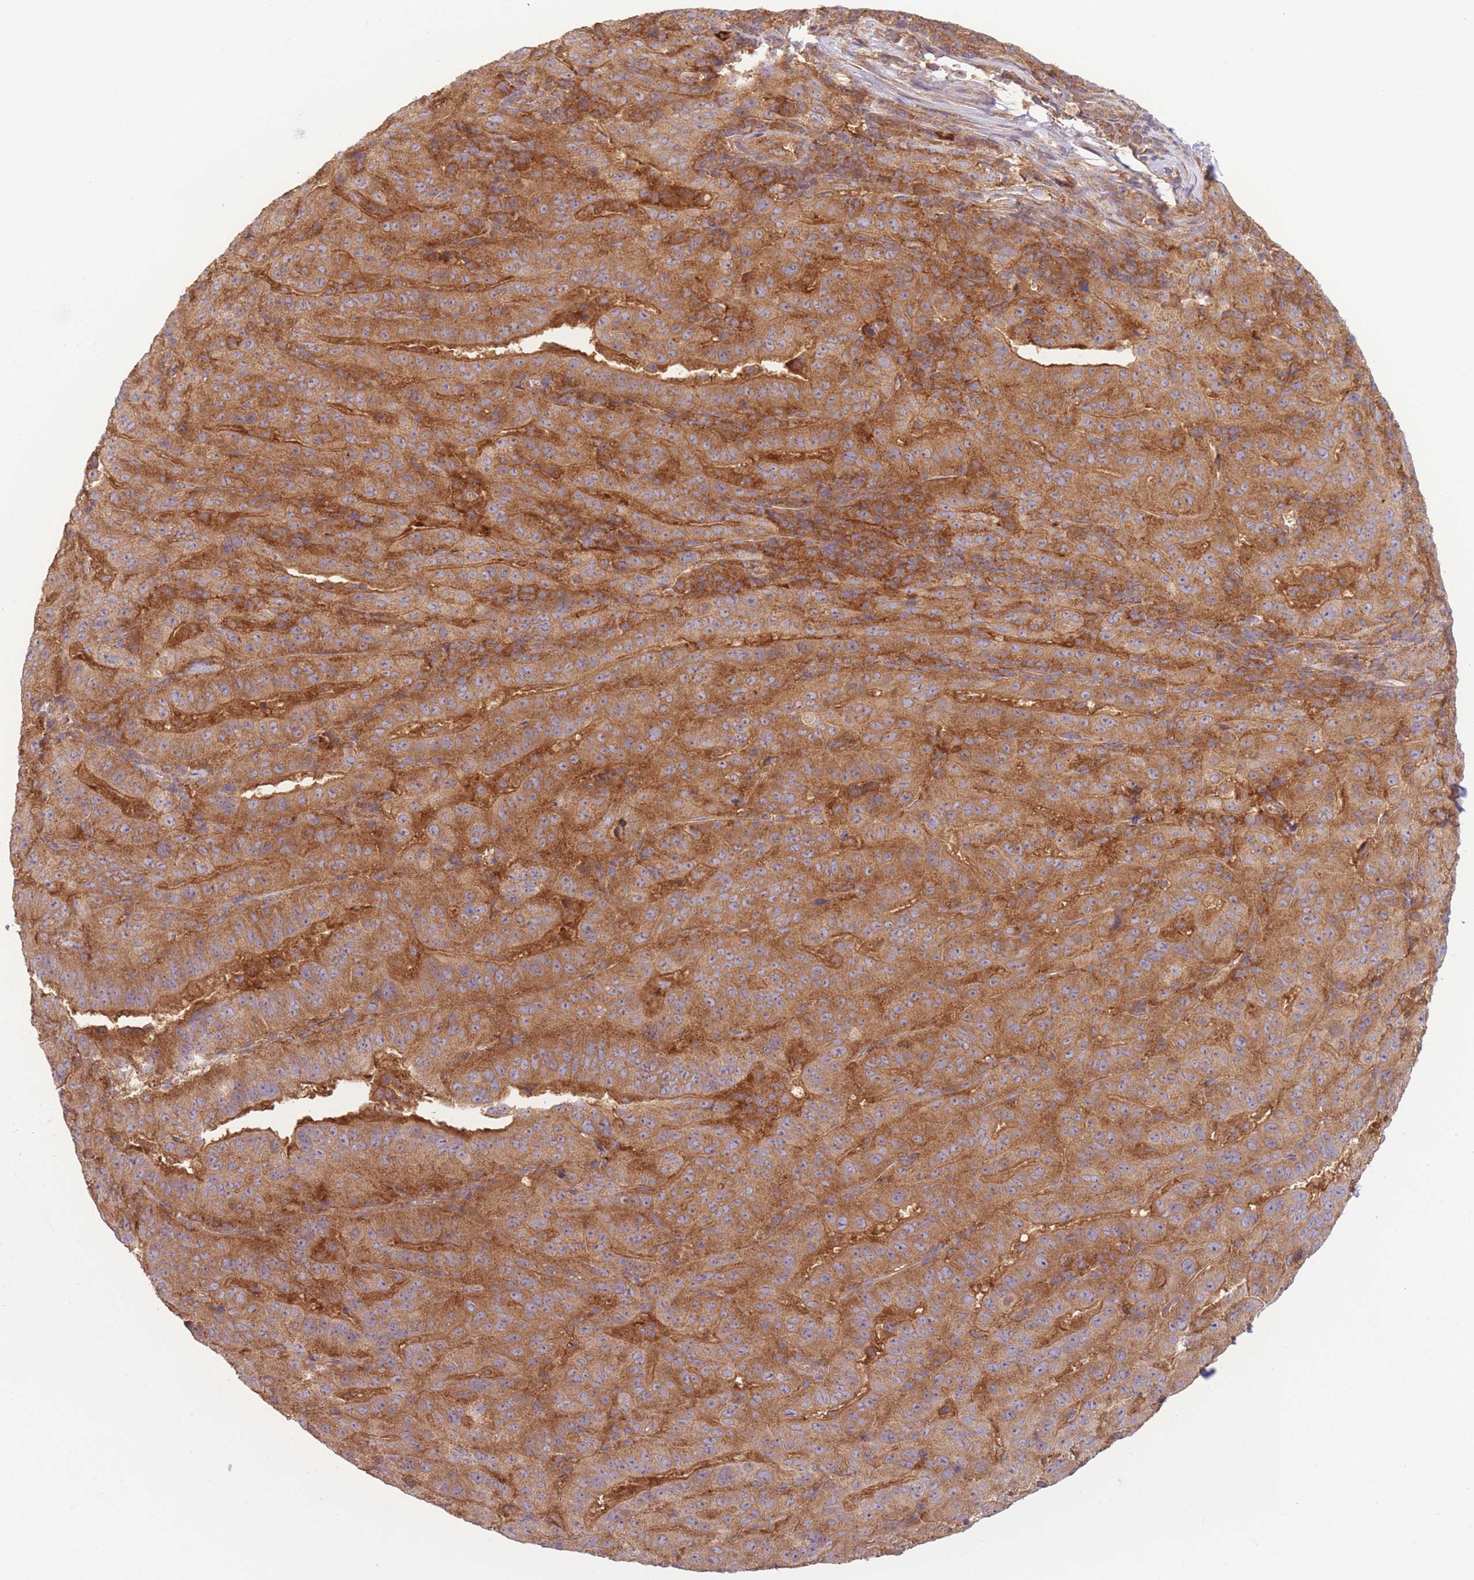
{"staining": {"intensity": "moderate", "quantity": ">75%", "location": "cytoplasmic/membranous"}, "tissue": "pancreatic cancer", "cell_type": "Tumor cells", "image_type": "cancer", "snomed": [{"axis": "morphology", "description": "Adenocarcinoma, NOS"}, {"axis": "topography", "description": "Pancreas"}], "caption": "This histopathology image exhibits adenocarcinoma (pancreatic) stained with immunohistochemistry (IHC) to label a protein in brown. The cytoplasmic/membranous of tumor cells show moderate positivity for the protein. Nuclei are counter-stained blue.", "gene": "WASHC2A", "patient": {"sex": "male", "age": 63}}